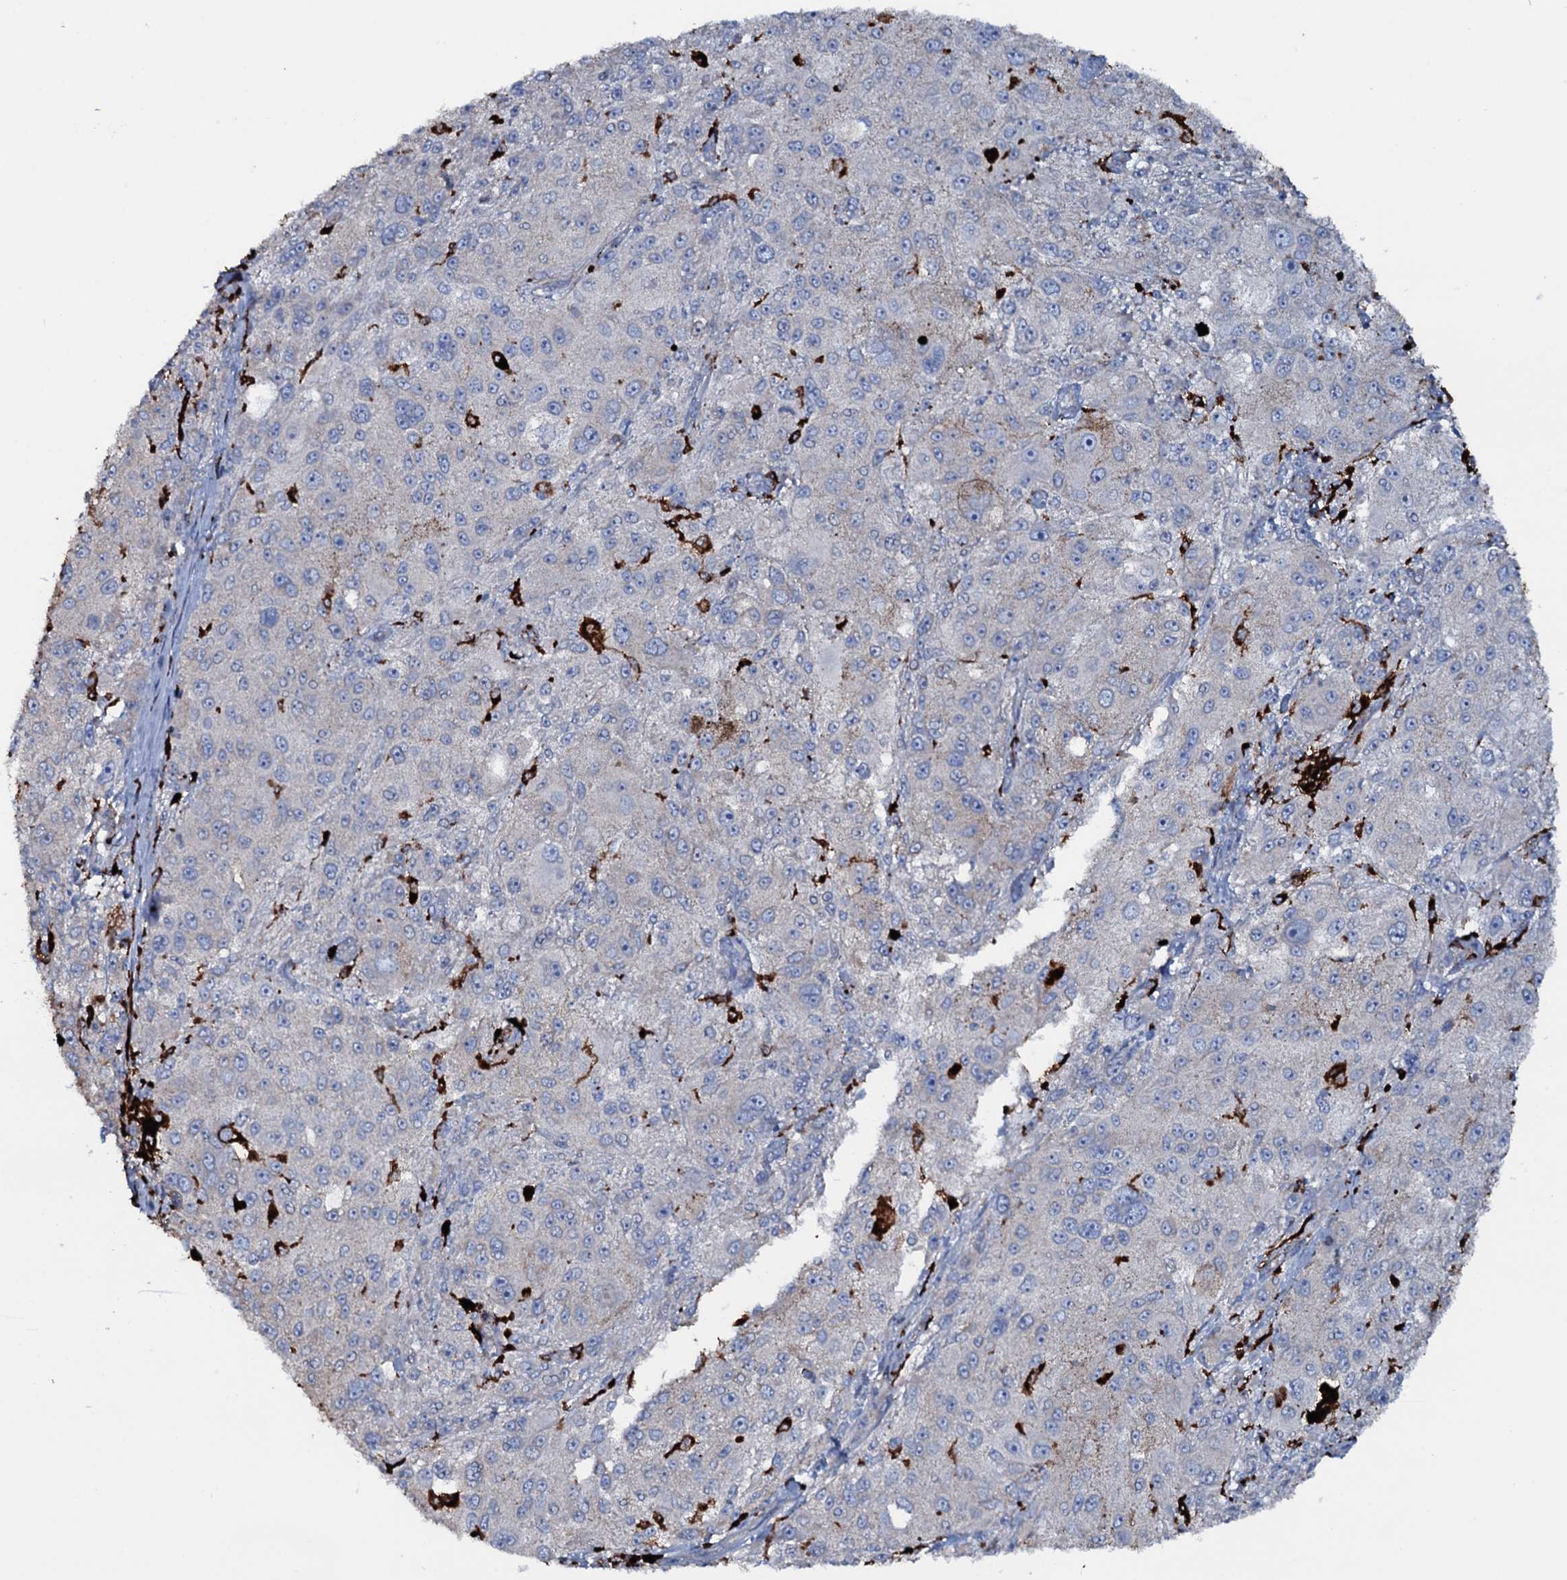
{"staining": {"intensity": "weak", "quantity": "<25%", "location": "cytoplasmic/membranous"}, "tissue": "melanoma", "cell_type": "Tumor cells", "image_type": "cancer", "snomed": [{"axis": "morphology", "description": "Necrosis, NOS"}, {"axis": "morphology", "description": "Malignant melanoma, NOS"}, {"axis": "topography", "description": "Skin"}], "caption": "Melanoma stained for a protein using IHC exhibits no positivity tumor cells.", "gene": "OSBPL2", "patient": {"sex": "female", "age": 87}}